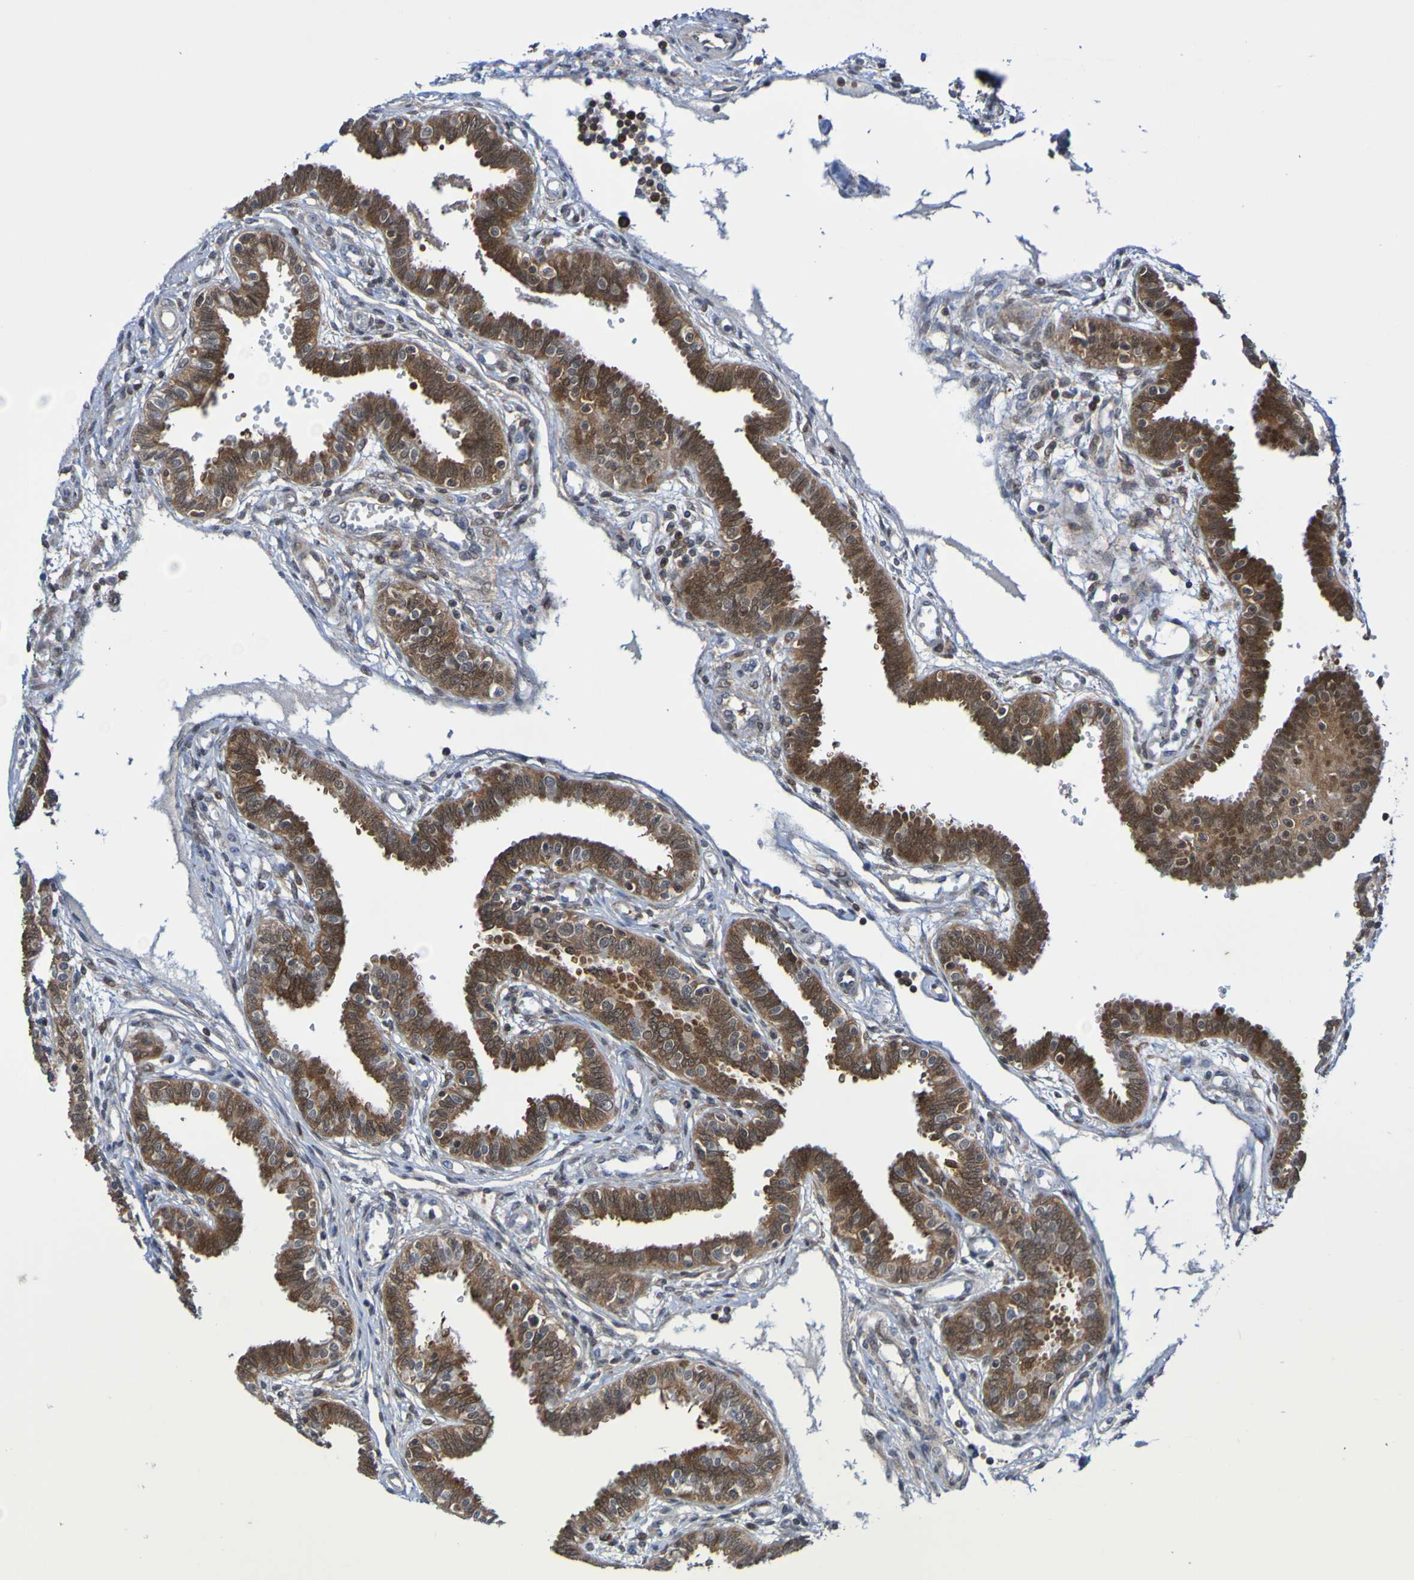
{"staining": {"intensity": "strong", "quantity": ">75%", "location": "cytoplasmic/membranous"}, "tissue": "fallopian tube", "cell_type": "Glandular cells", "image_type": "normal", "snomed": [{"axis": "morphology", "description": "Normal tissue, NOS"}, {"axis": "topography", "description": "Fallopian tube"}], "caption": "Immunohistochemical staining of unremarkable fallopian tube exhibits >75% levels of strong cytoplasmic/membranous protein positivity in about >75% of glandular cells. The protein is stained brown, and the nuclei are stained in blue (DAB (3,3'-diaminobenzidine) IHC with brightfield microscopy, high magnification).", "gene": "ATIC", "patient": {"sex": "female", "age": 32}}